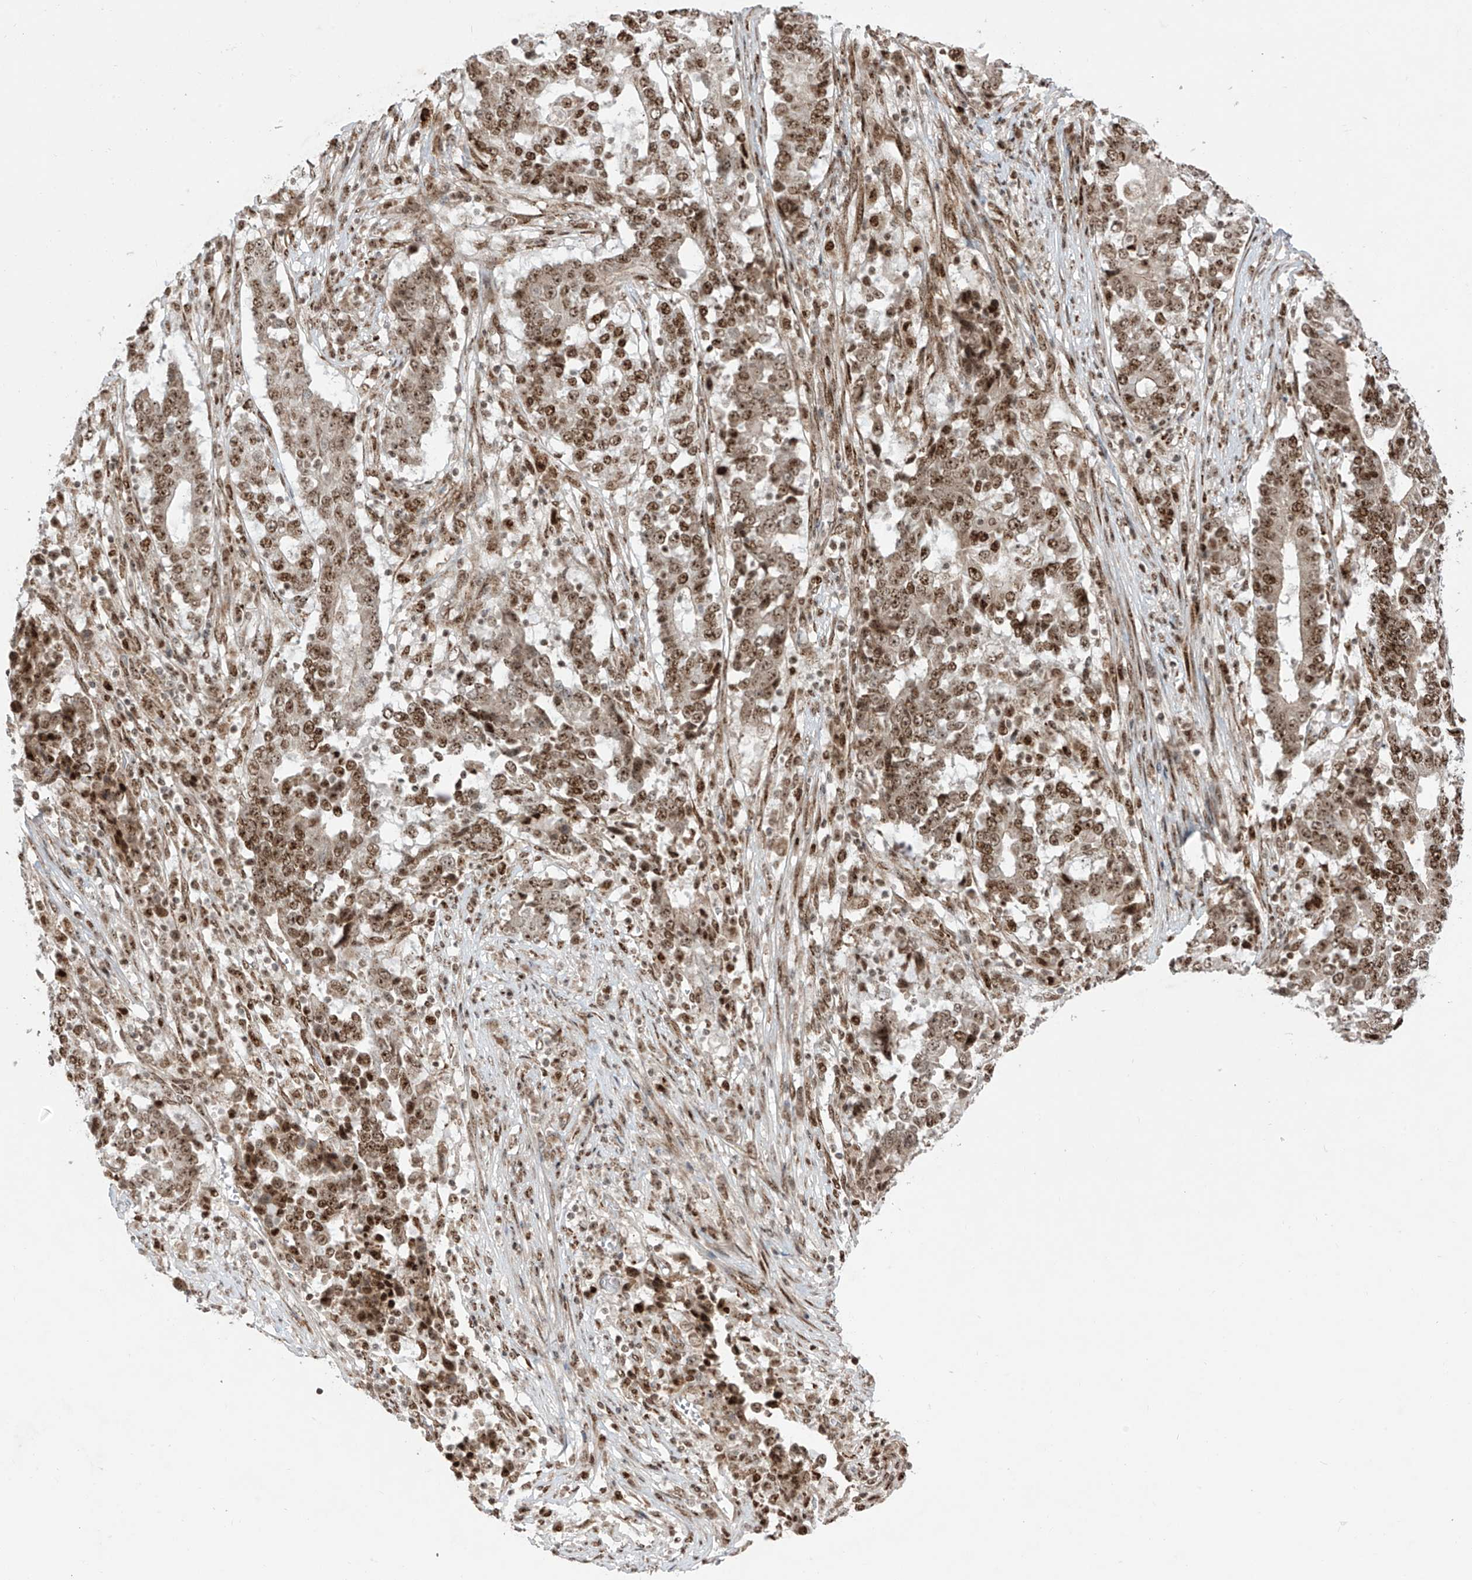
{"staining": {"intensity": "moderate", "quantity": ">75%", "location": "cytoplasmic/membranous,nuclear"}, "tissue": "stomach cancer", "cell_type": "Tumor cells", "image_type": "cancer", "snomed": [{"axis": "morphology", "description": "Adenocarcinoma, NOS"}, {"axis": "topography", "description": "Stomach"}], "caption": "Protein analysis of stomach cancer (adenocarcinoma) tissue shows moderate cytoplasmic/membranous and nuclear expression in about >75% of tumor cells.", "gene": "ZBTB8A", "patient": {"sex": "male", "age": 59}}